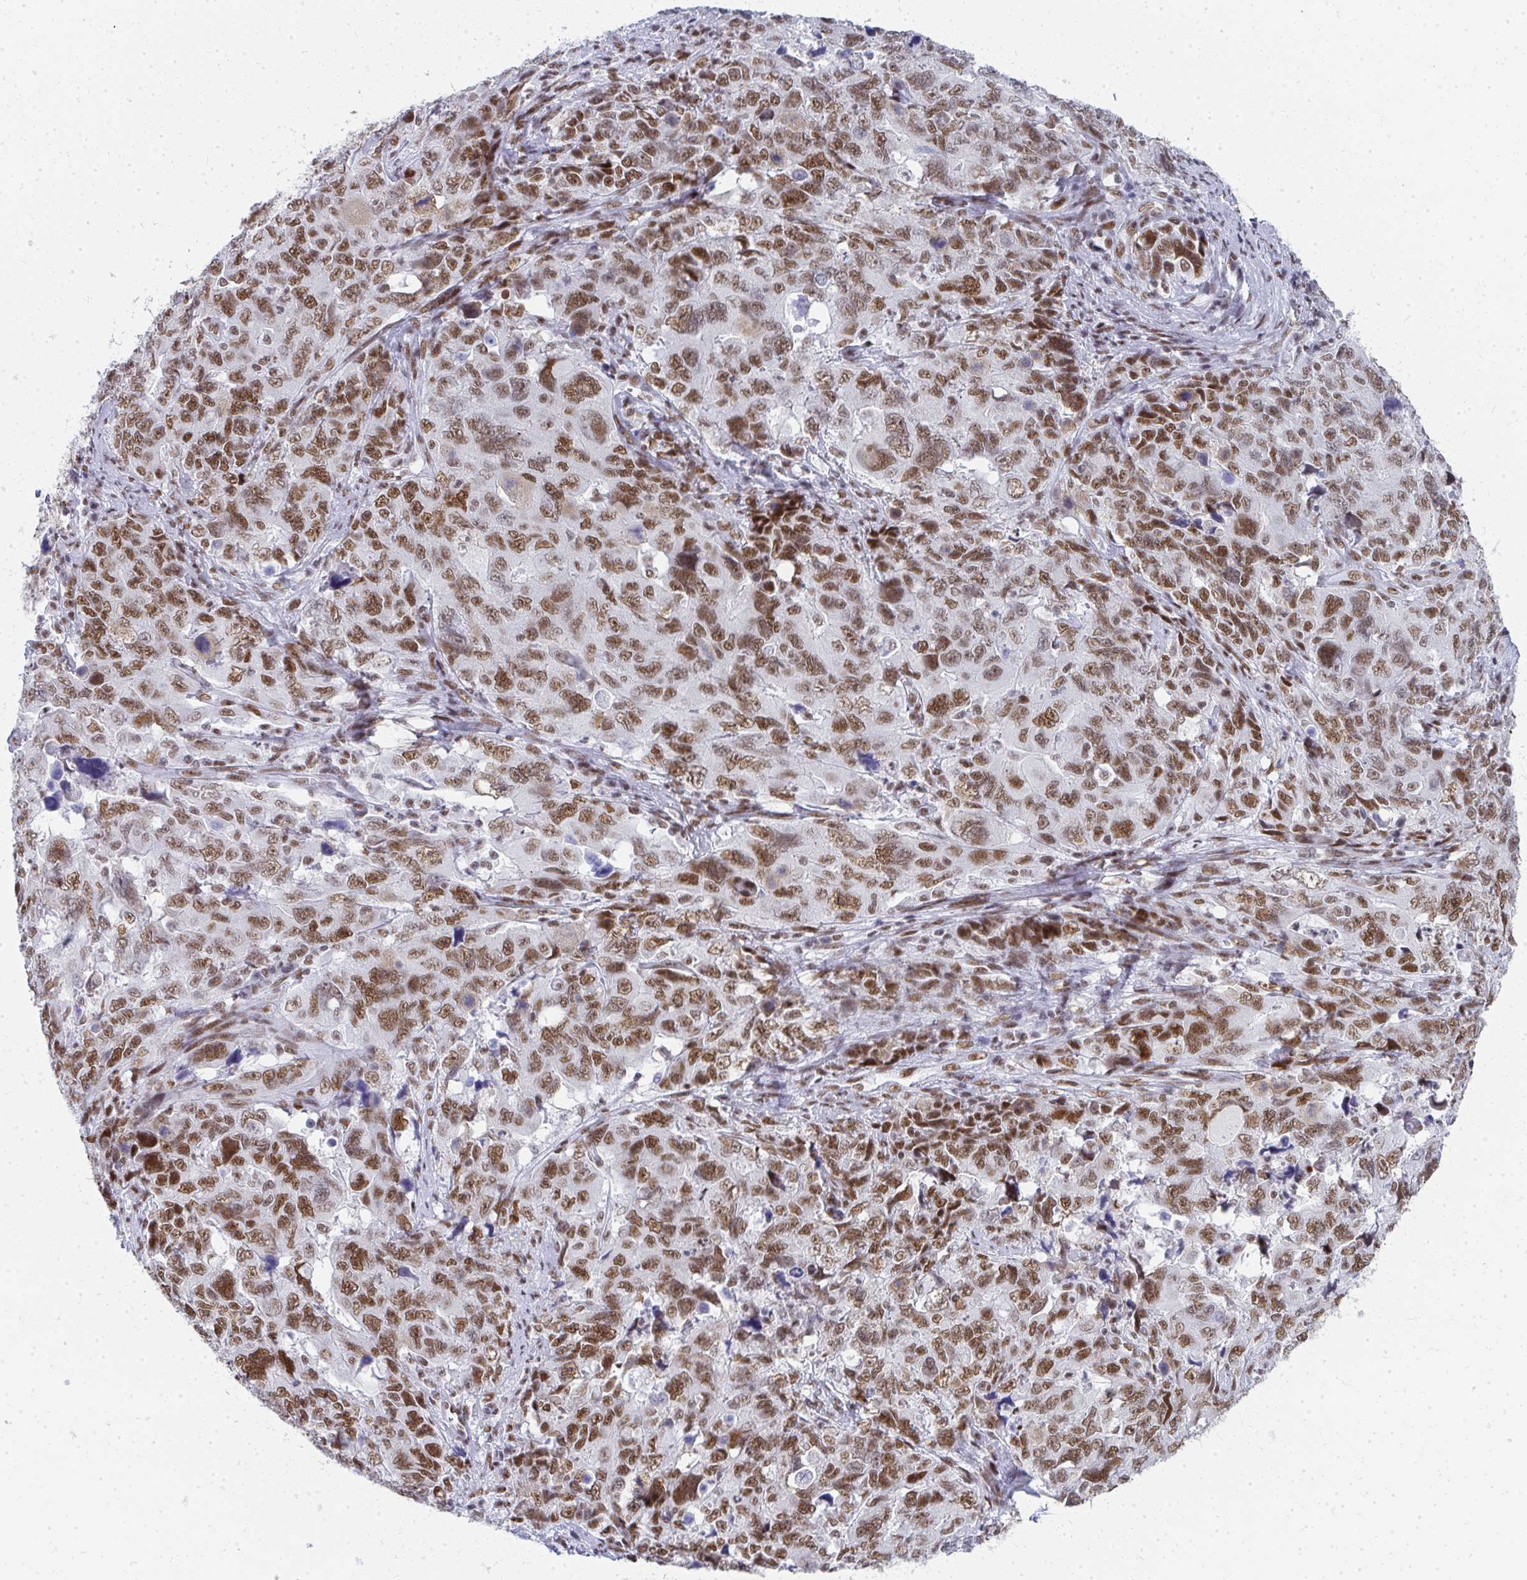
{"staining": {"intensity": "moderate", "quantity": ">75%", "location": "nuclear"}, "tissue": "cervical cancer", "cell_type": "Tumor cells", "image_type": "cancer", "snomed": [{"axis": "morphology", "description": "Adenocarcinoma, NOS"}, {"axis": "topography", "description": "Cervix"}], "caption": "The photomicrograph reveals a brown stain indicating the presence of a protein in the nuclear of tumor cells in cervical cancer (adenocarcinoma).", "gene": "CREBBP", "patient": {"sex": "female", "age": 63}}